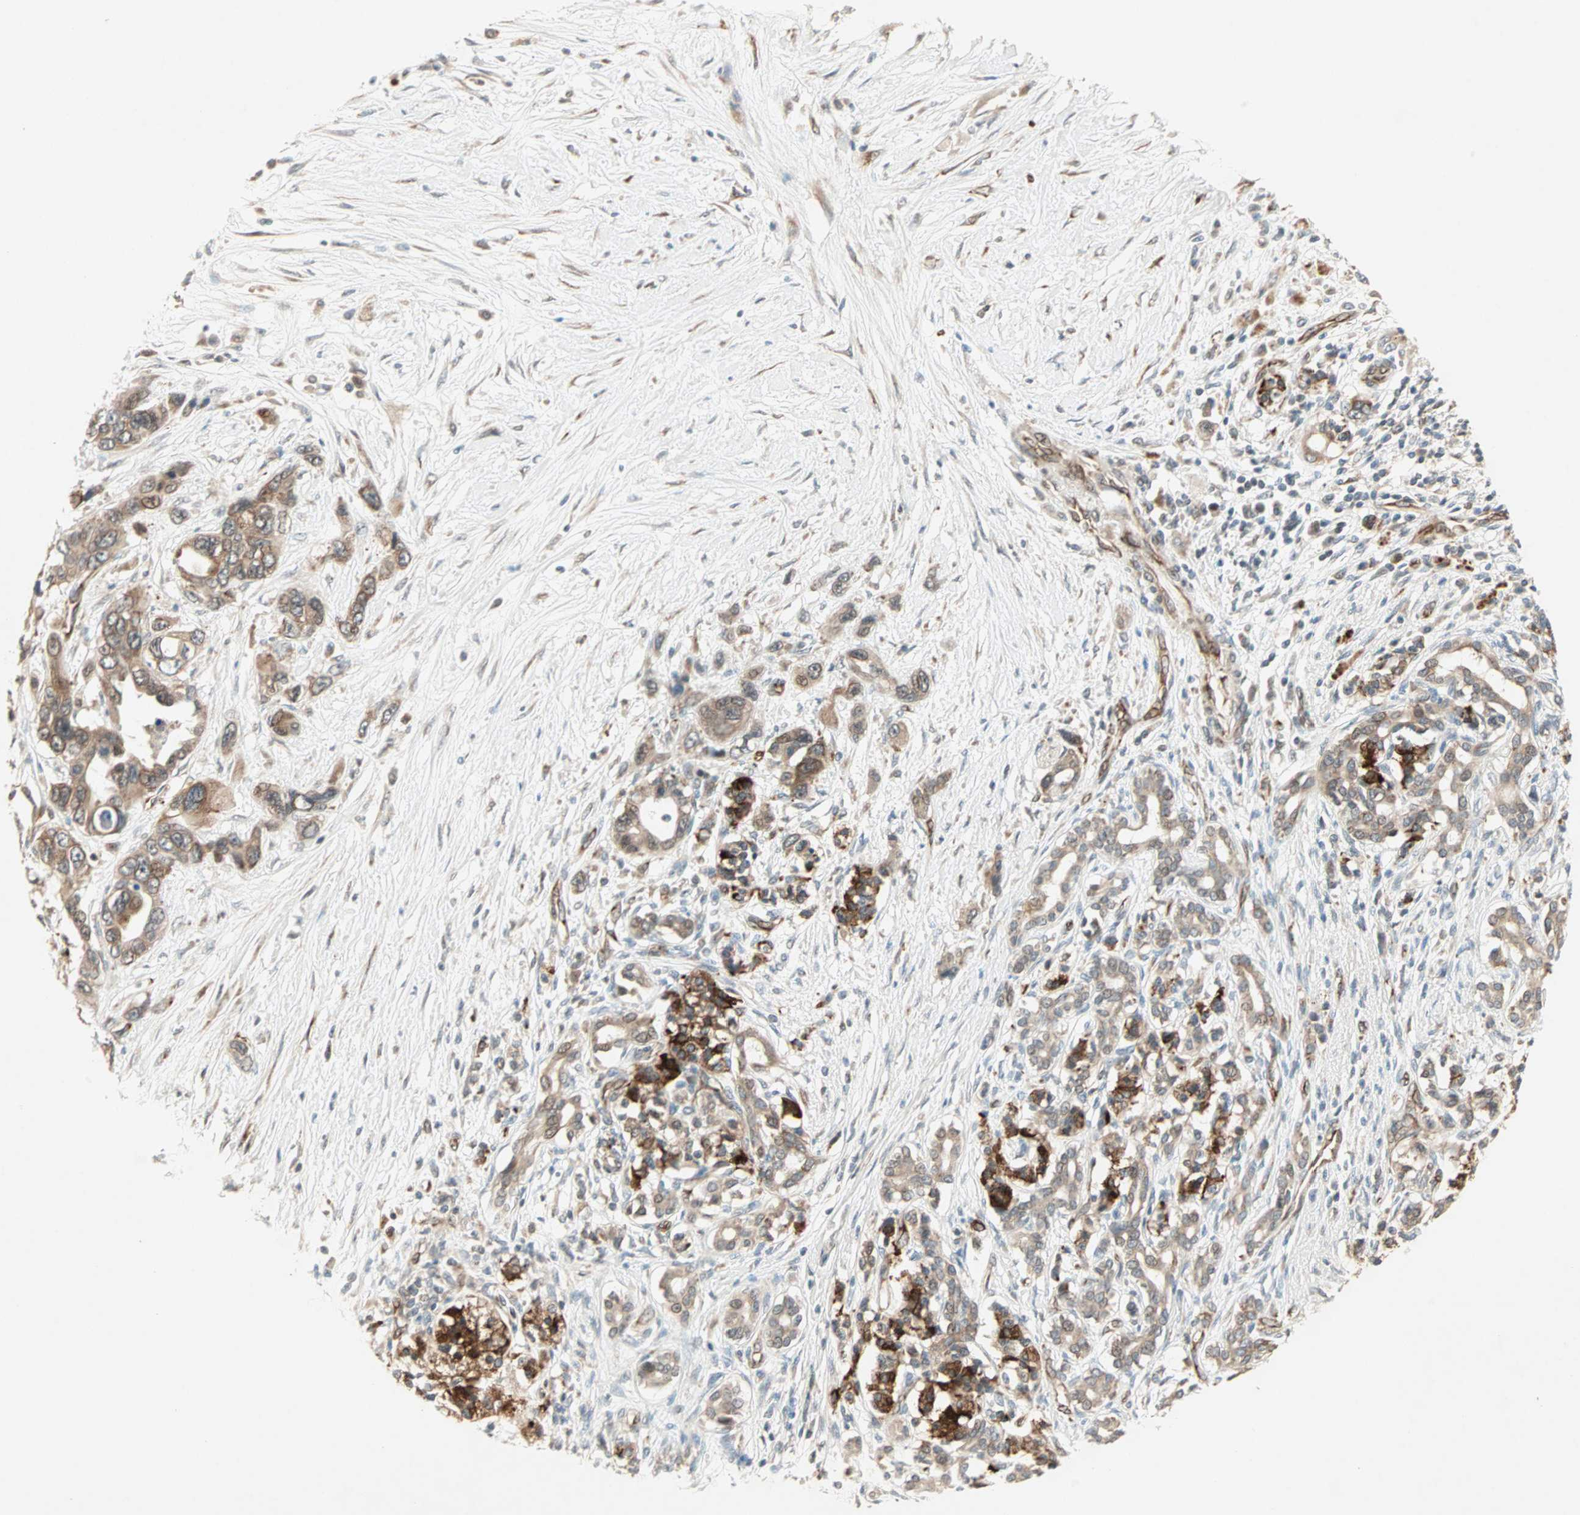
{"staining": {"intensity": "moderate", "quantity": ">75%", "location": "cytoplasmic/membranous"}, "tissue": "pancreatic cancer", "cell_type": "Tumor cells", "image_type": "cancer", "snomed": [{"axis": "morphology", "description": "Adenocarcinoma, NOS"}, {"axis": "topography", "description": "Pancreas"}], "caption": "This micrograph exhibits pancreatic cancer stained with immunohistochemistry (IHC) to label a protein in brown. The cytoplasmic/membranous of tumor cells show moderate positivity for the protein. Nuclei are counter-stained blue.", "gene": "ZNF37A", "patient": {"sex": "male", "age": 46}}